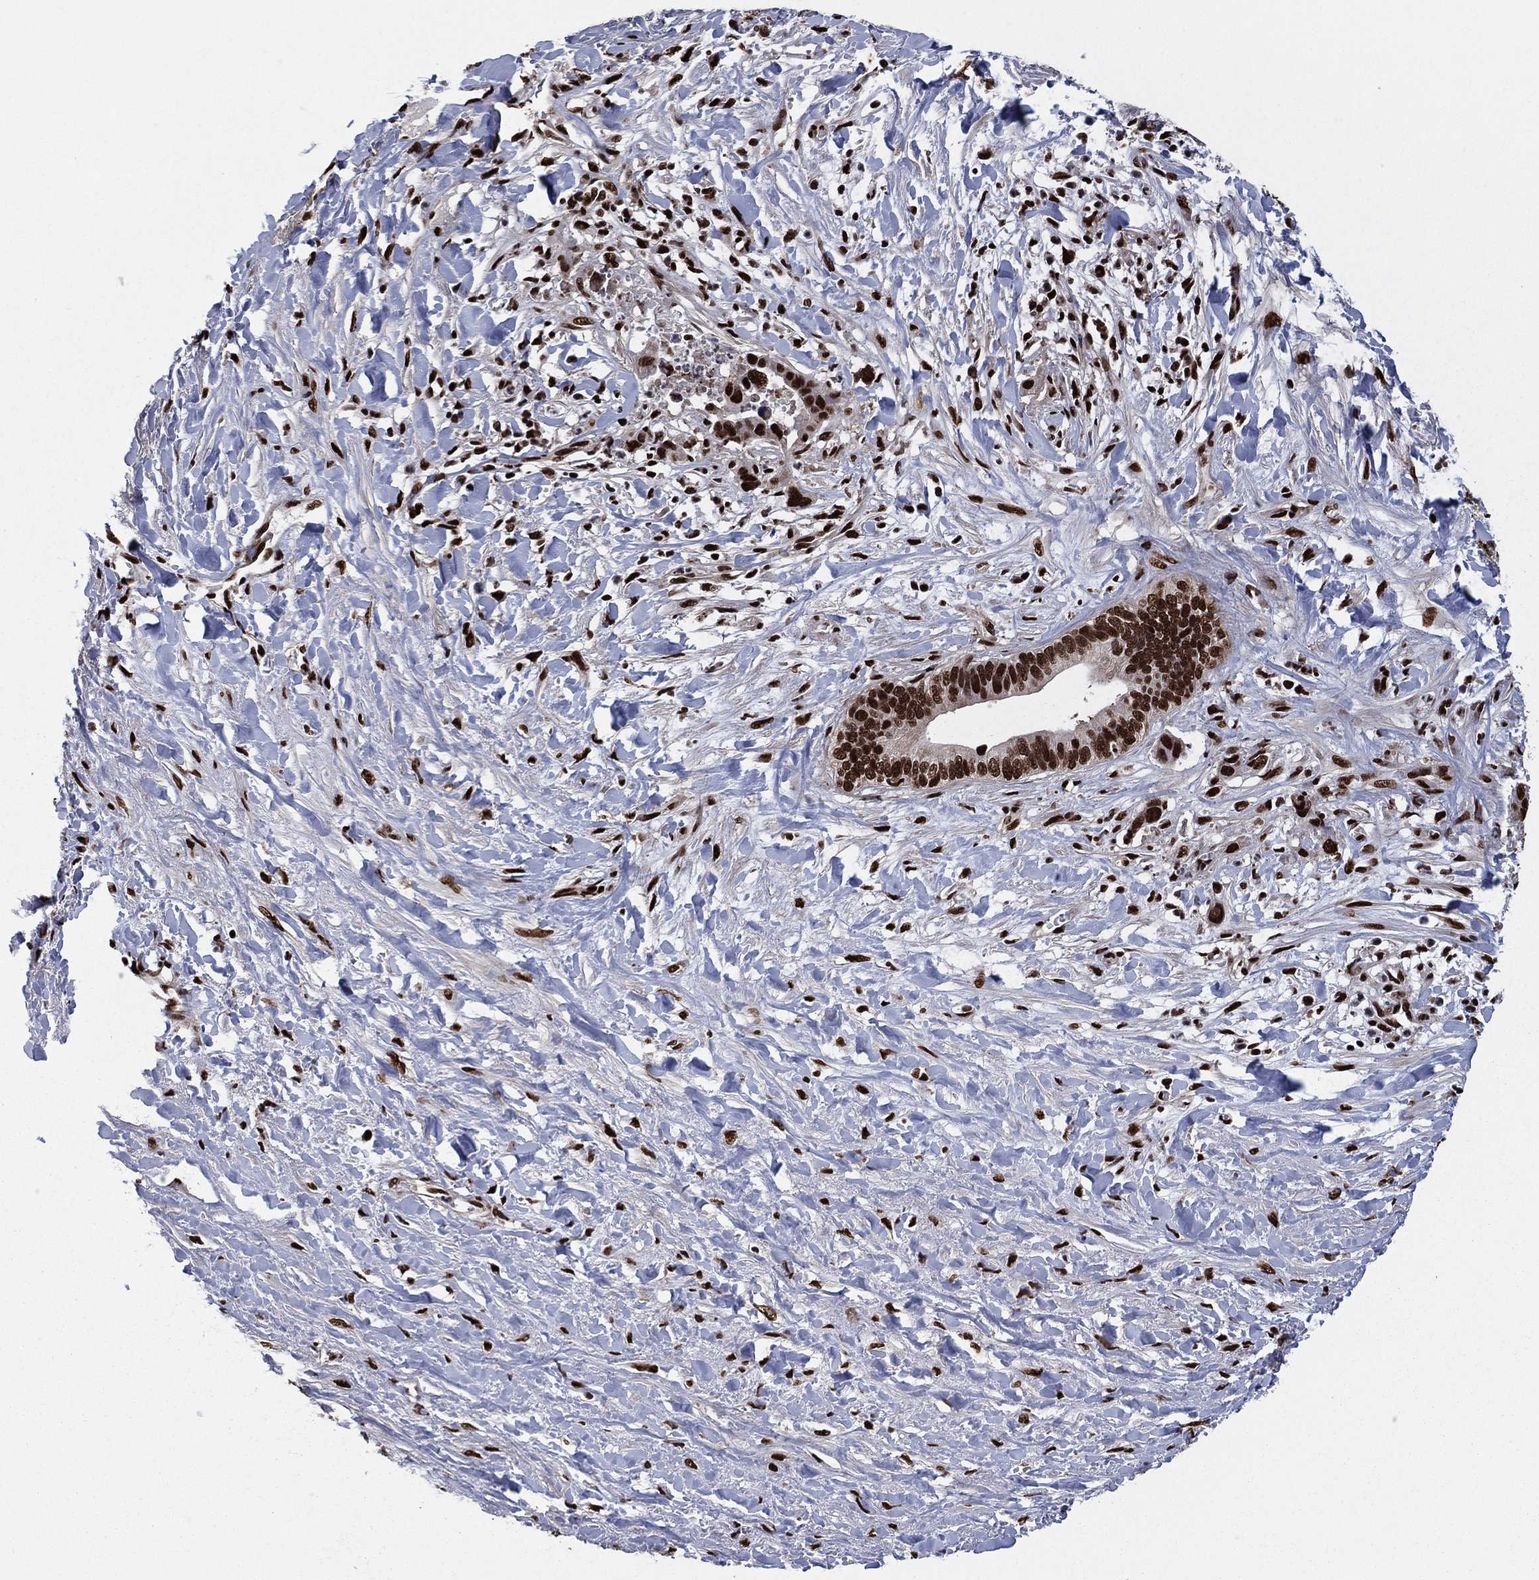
{"staining": {"intensity": "strong", "quantity": ">75%", "location": "nuclear"}, "tissue": "liver cancer", "cell_type": "Tumor cells", "image_type": "cancer", "snomed": [{"axis": "morphology", "description": "Cholangiocarcinoma"}, {"axis": "topography", "description": "Liver"}], "caption": "Strong nuclear protein expression is present in about >75% of tumor cells in liver cancer (cholangiocarcinoma).", "gene": "TP53BP1", "patient": {"sex": "female", "age": 79}}